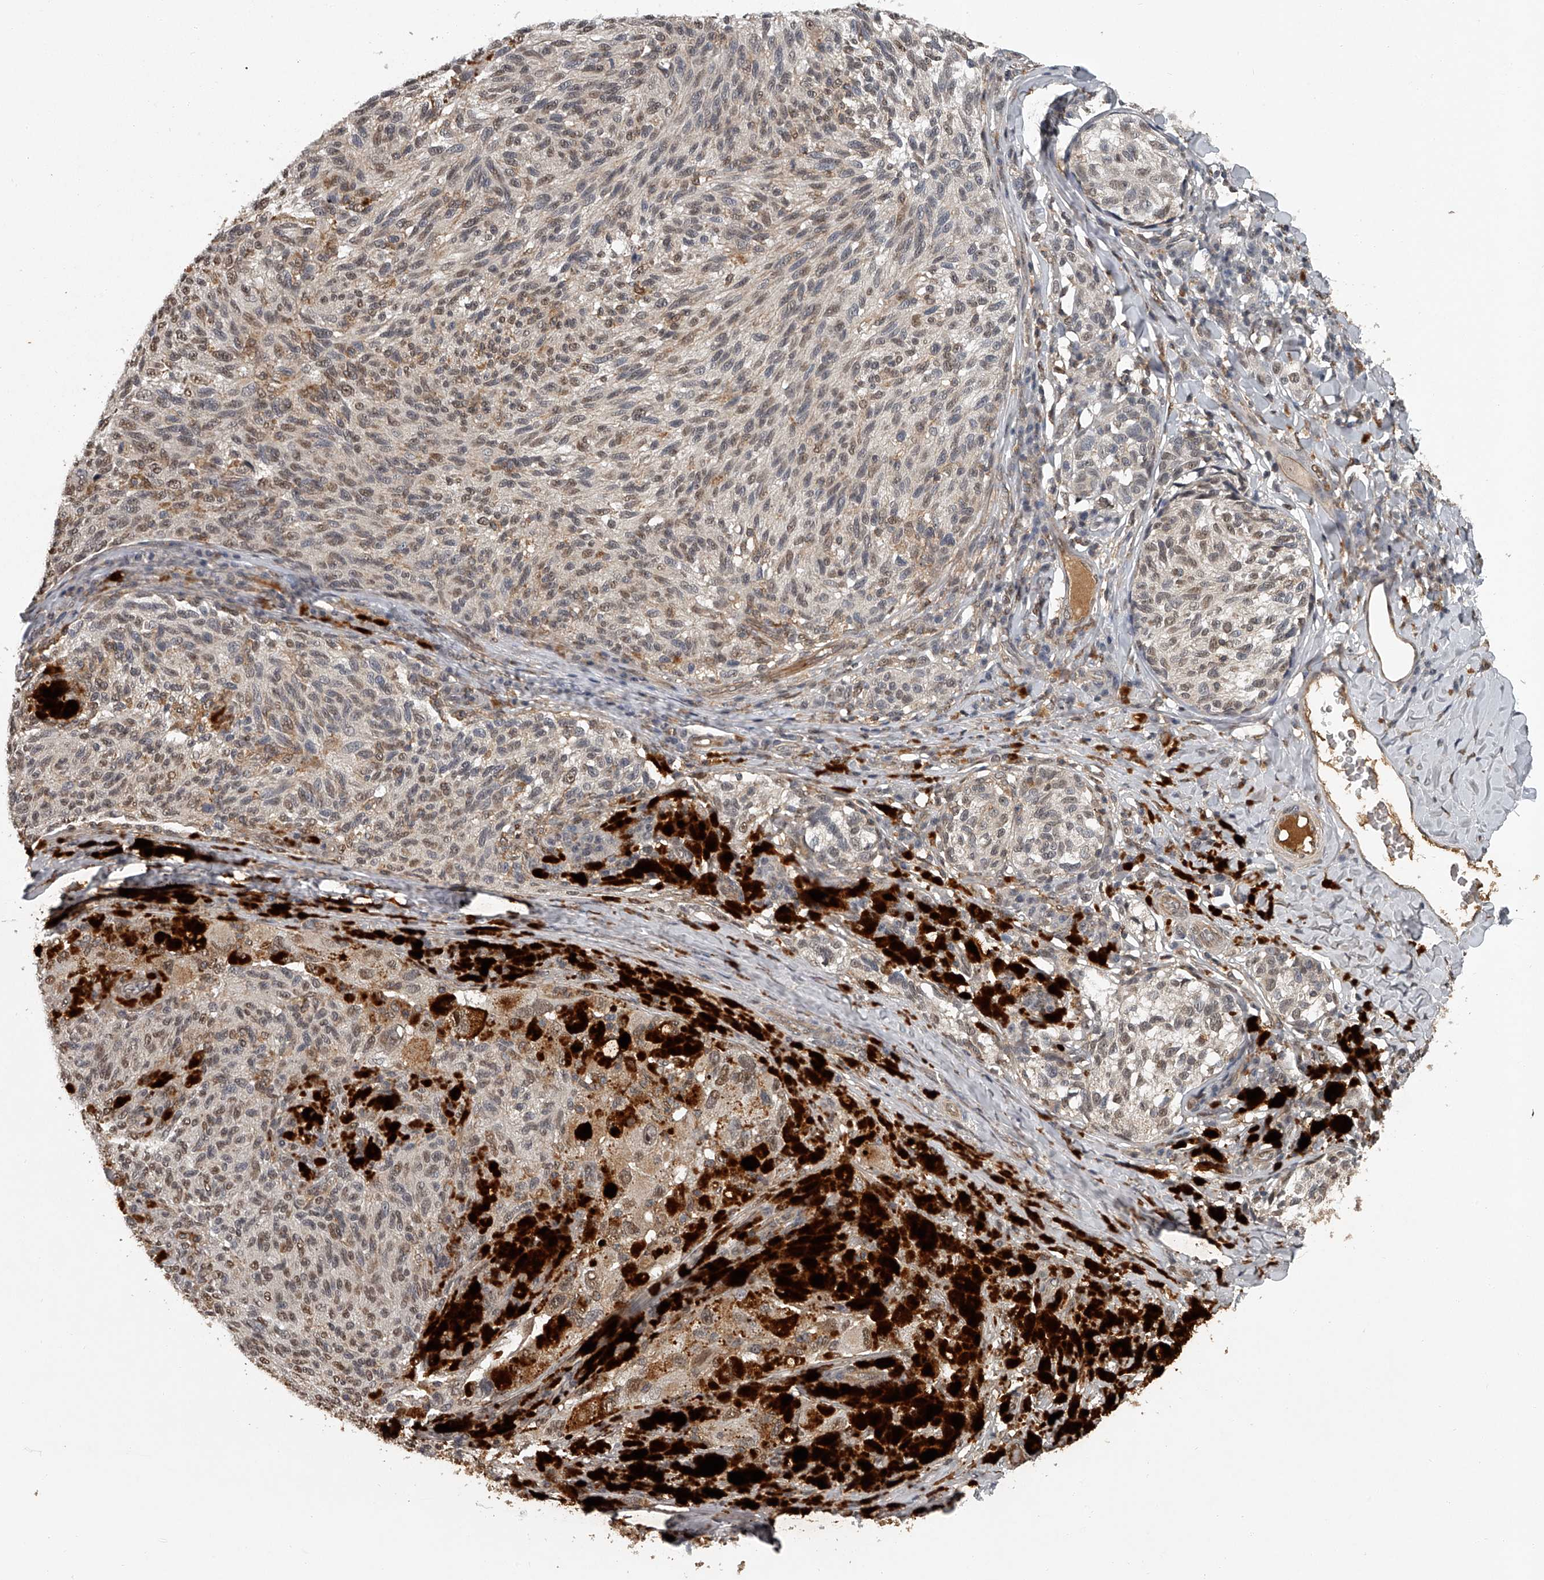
{"staining": {"intensity": "weak", "quantity": ">75%", "location": "nuclear"}, "tissue": "melanoma", "cell_type": "Tumor cells", "image_type": "cancer", "snomed": [{"axis": "morphology", "description": "Malignant melanoma, NOS"}, {"axis": "topography", "description": "Skin"}], "caption": "Immunohistochemistry (IHC) histopathology image of neoplastic tissue: malignant melanoma stained using IHC shows low levels of weak protein expression localized specifically in the nuclear of tumor cells, appearing as a nuclear brown color.", "gene": "PLEKHG1", "patient": {"sex": "female", "age": 73}}